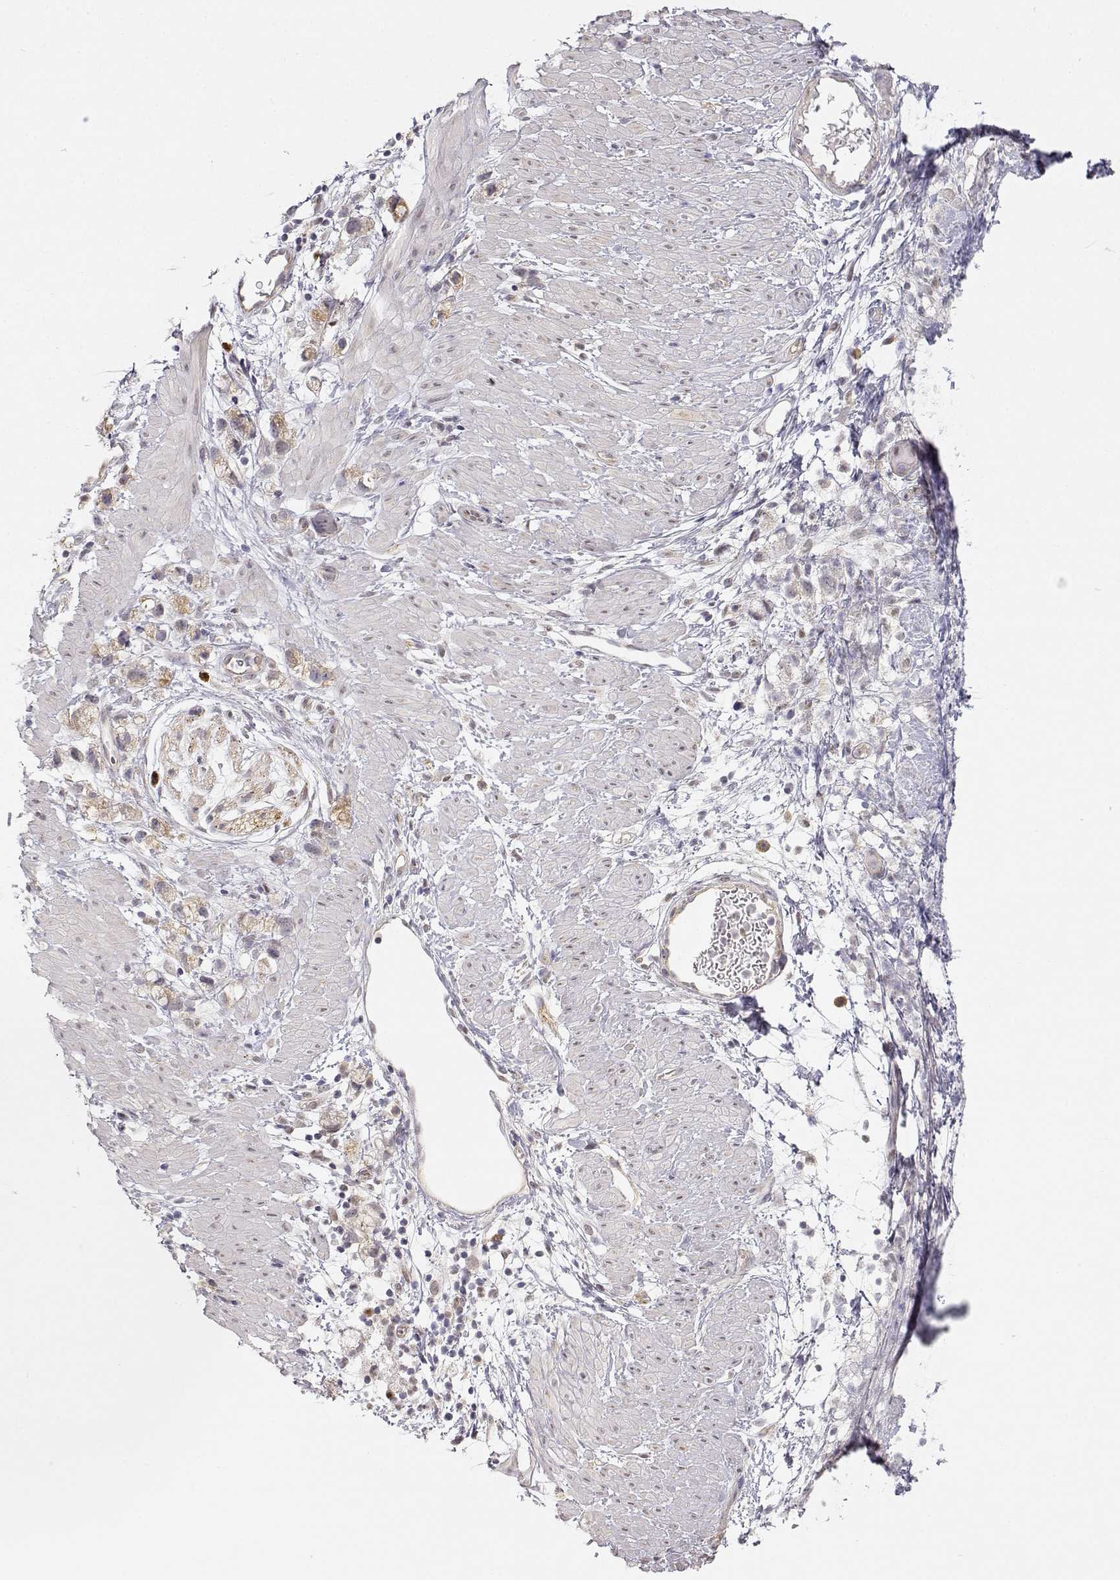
{"staining": {"intensity": "weak", "quantity": "<25%", "location": "cytoplasmic/membranous"}, "tissue": "stomach cancer", "cell_type": "Tumor cells", "image_type": "cancer", "snomed": [{"axis": "morphology", "description": "Adenocarcinoma, NOS"}, {"axis": "topography", "description": "Stomach"}], "caption": "Protein analysis of adenocarcinoma (stomach) demonstrates no significant expression in tumor cells.", "gene": "EAF2", "patient": {"sex": "female", "age": 59}}